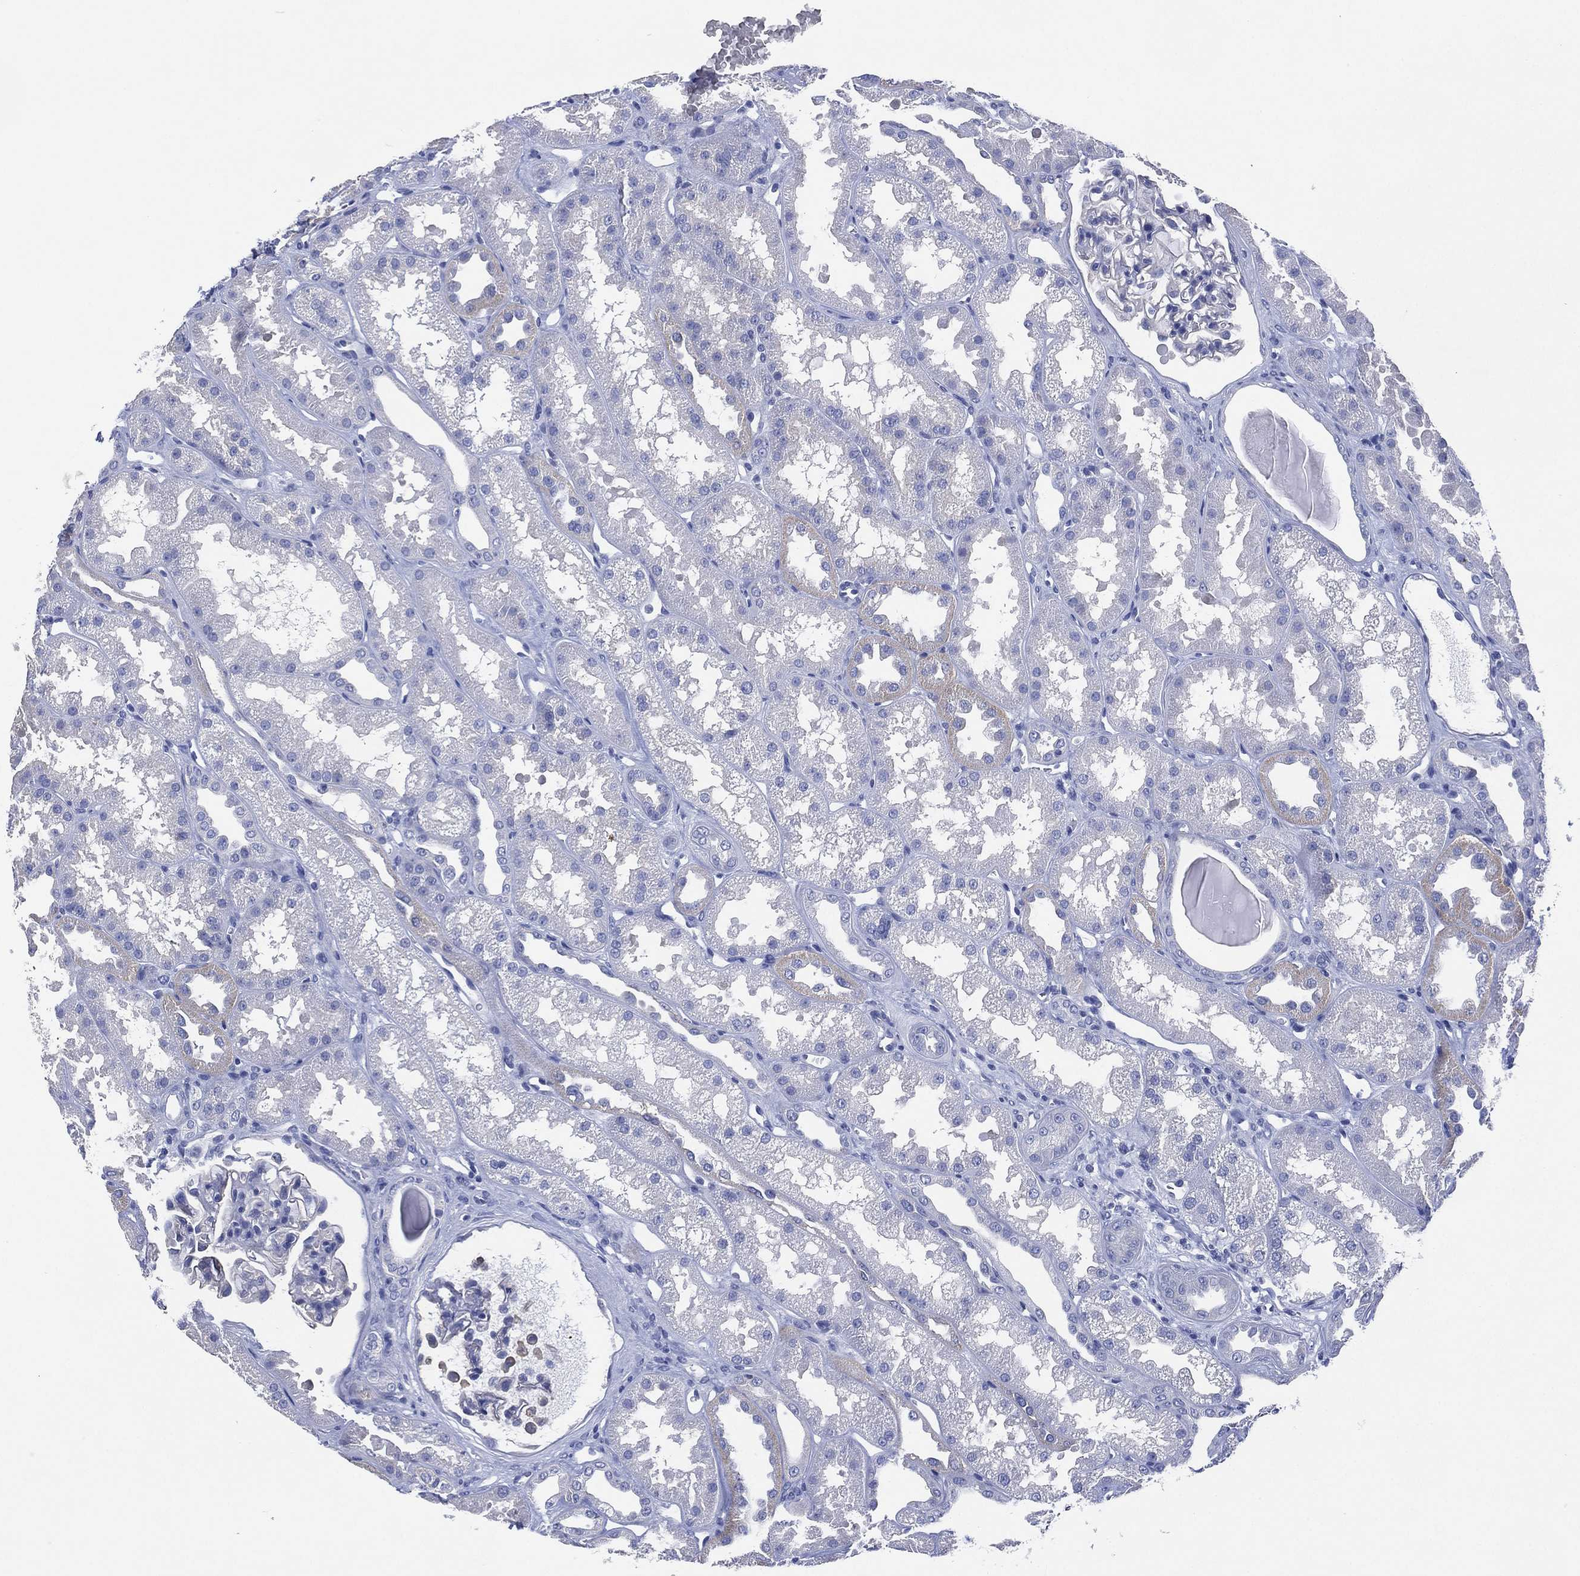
{"staining": {"intensity": "negative", "quantity": "none", "location": "none"}, "tissue": "kidney", "cell_type": "Cells in glomeruli", "image_type": "normal", "snomed": [{"axis": "morphology", "description": "Normal tissue, NOS"}, {"axis": "topography", "description": "Kidney"}], "caption": "Cells in glomeruli show no significant protein expression in unremarkable kidney.", "gene": "CHRNA3", "patient": {"sex": "male", "age": 61}}